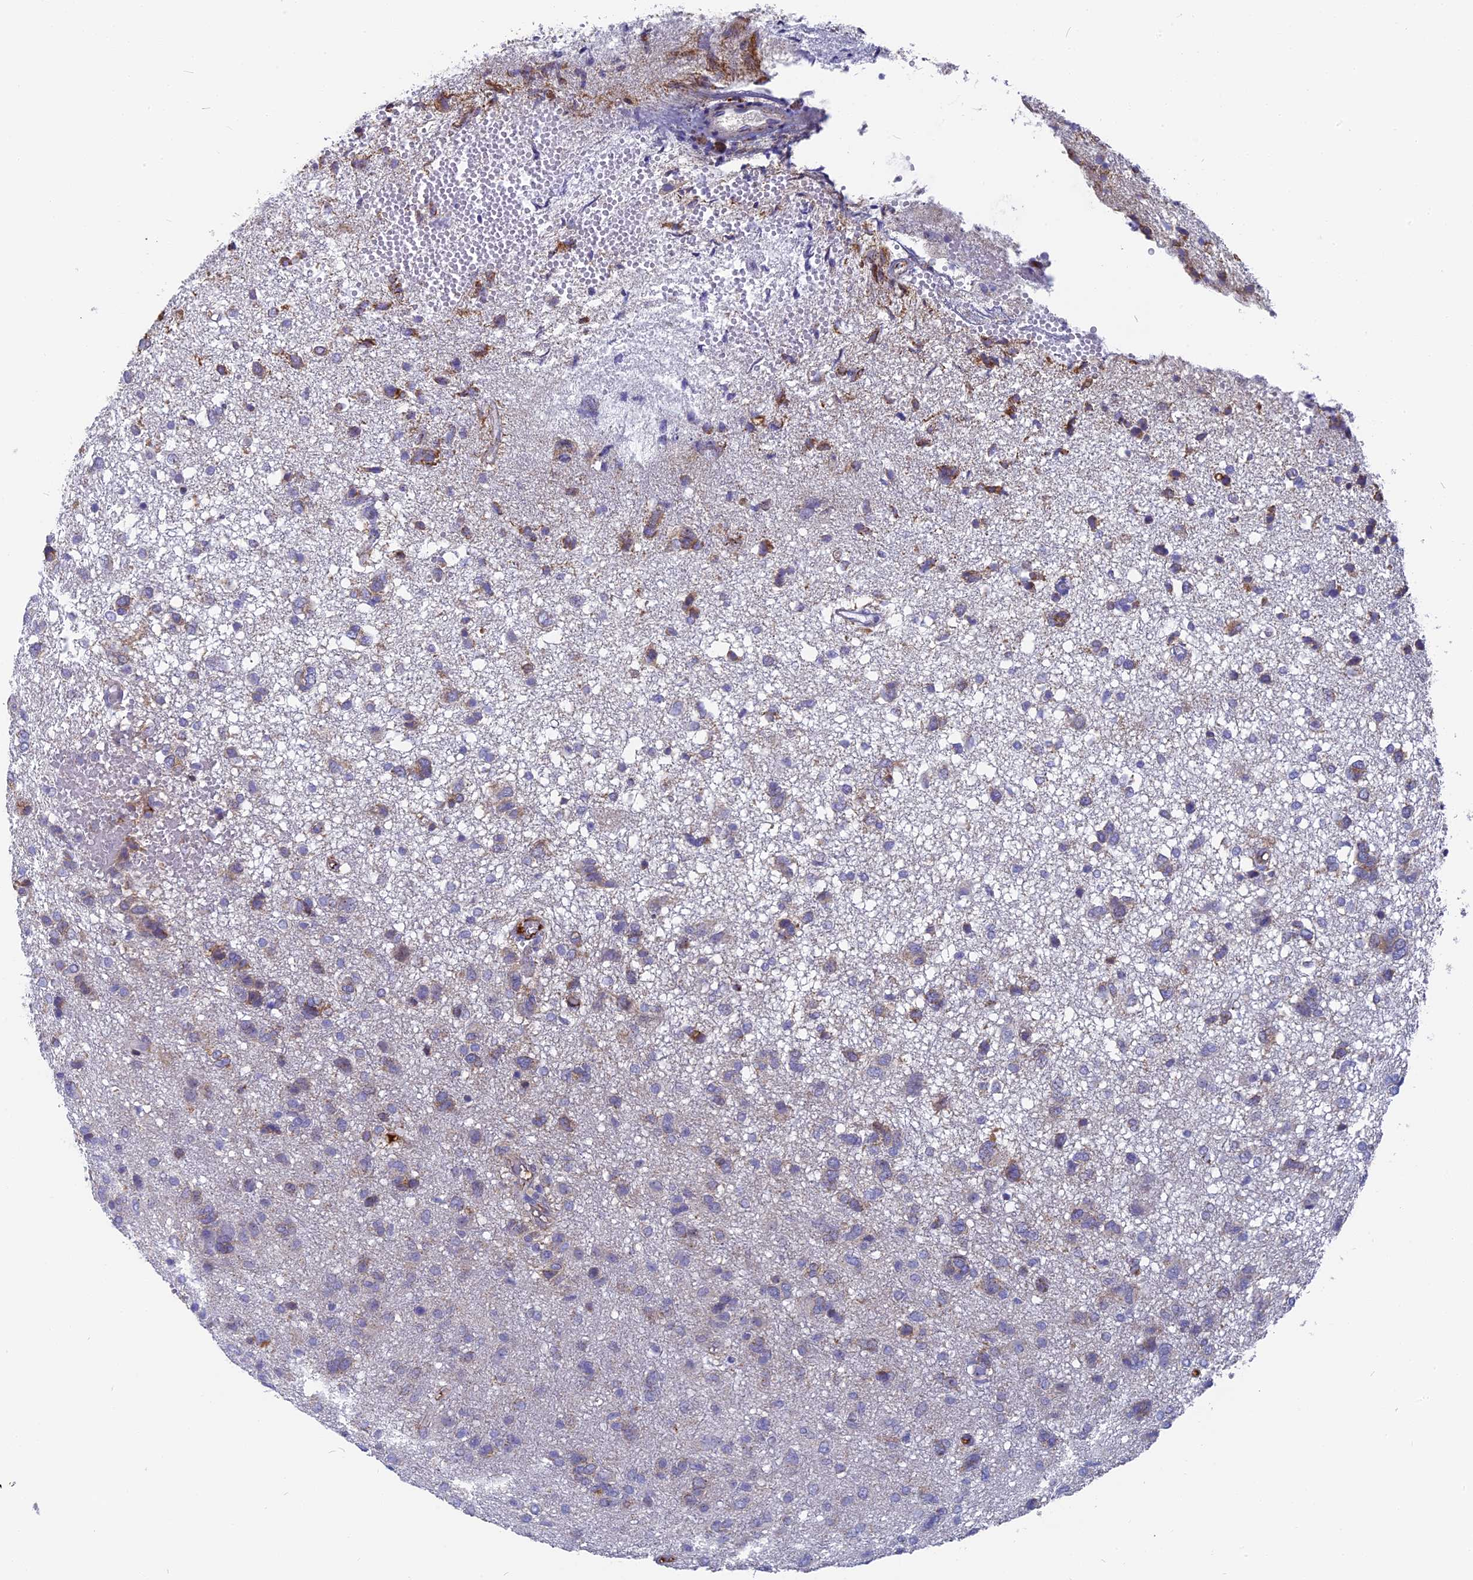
{"staining": {"intensity": "weak", "quantity": "<25%", "location": "cytoplasmic/membranous"}, "tissue": "glioma", "cell_type": "Tumor cells", "image_type": "cancer", "snomed": [{"axis": "morphology", "description": "Glioma, malignant, High grade"}, {"axis": "topography", "description": "Brain"}], "caption": "Immunohistochemical staining of malignant glioma (high-grade) reveals no significant staining in tumor cells. (DAB (3,3'-diaminobenzidine) IHC visualized using brightfield microscopy, high magnification).", "gene": "DTWD1", "patient": {"sex": "female", "age": 59}}